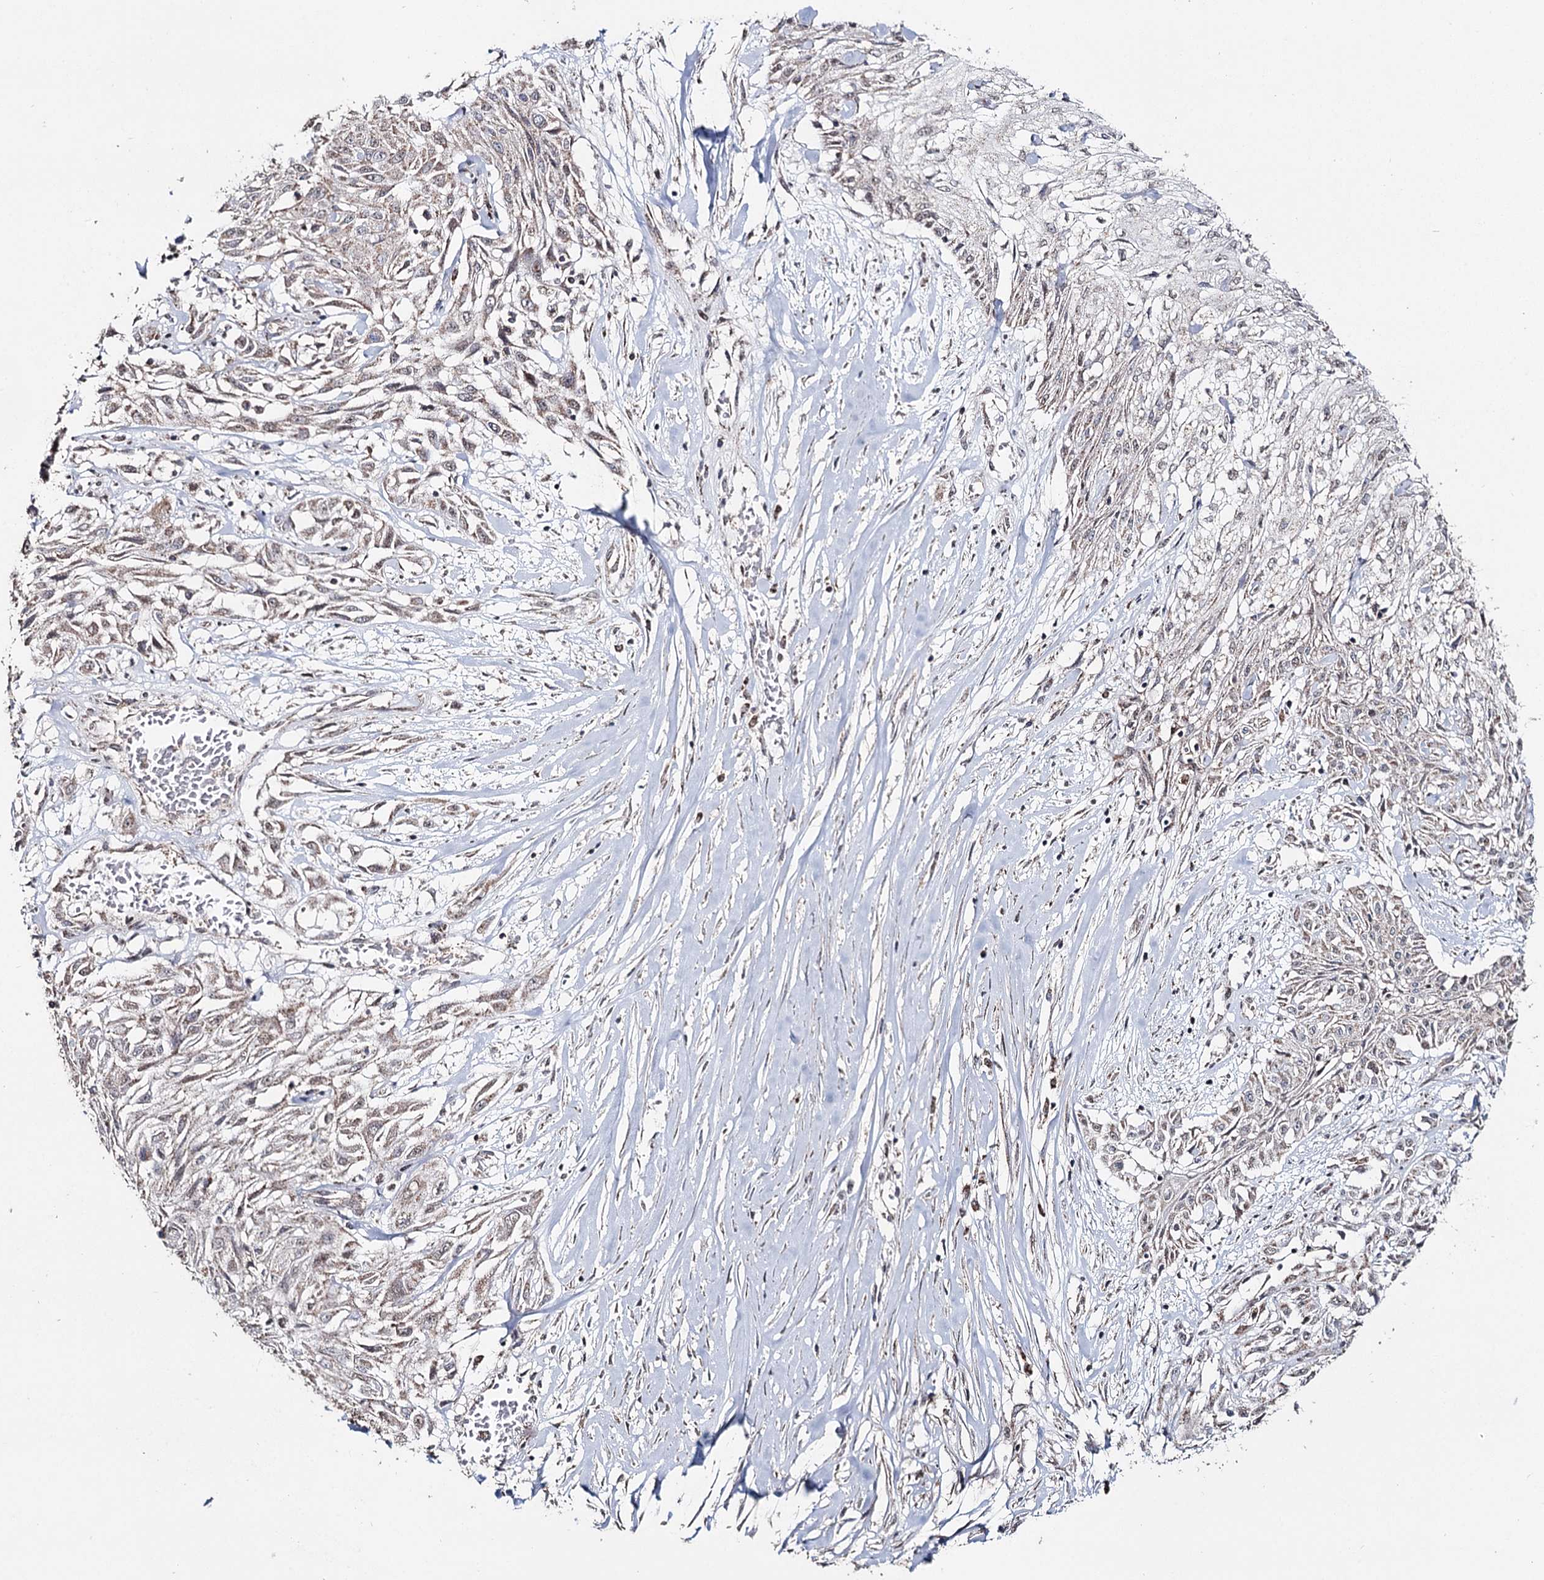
{"staining": {"intensity": "weak", "quantity": ">75%", "location": "cytoplasmic/membranous"}, "tissue": "skin cancer", "cell_type": "Tumor cells", "image_type": "cancer", "snomed": [{"axis": "morphology", "description": "Squamous cell carcinoma, NOS"}, {"axis": "morphology", "description": "Squamous cell carcinoma, metastatic, NOS"}, {"axis": "topography", "description": "Skin"}, {"axis": "topography", "description": "Lymph node"}], "caption": "Immunohistochemistry (IHC) of skin squamous cell carcinoma displays low levels of weak cytoplasmic/membranous staining in approximately >75% of tumor cells. The protein is stained brown, and the nuclei are stained in blue (DAB (3,3'-diaminobenzidine) IHC with brightfield microscopy, high magnification).", "gene": "PDHX", "patient": {"sex": "male", "age": 75}}